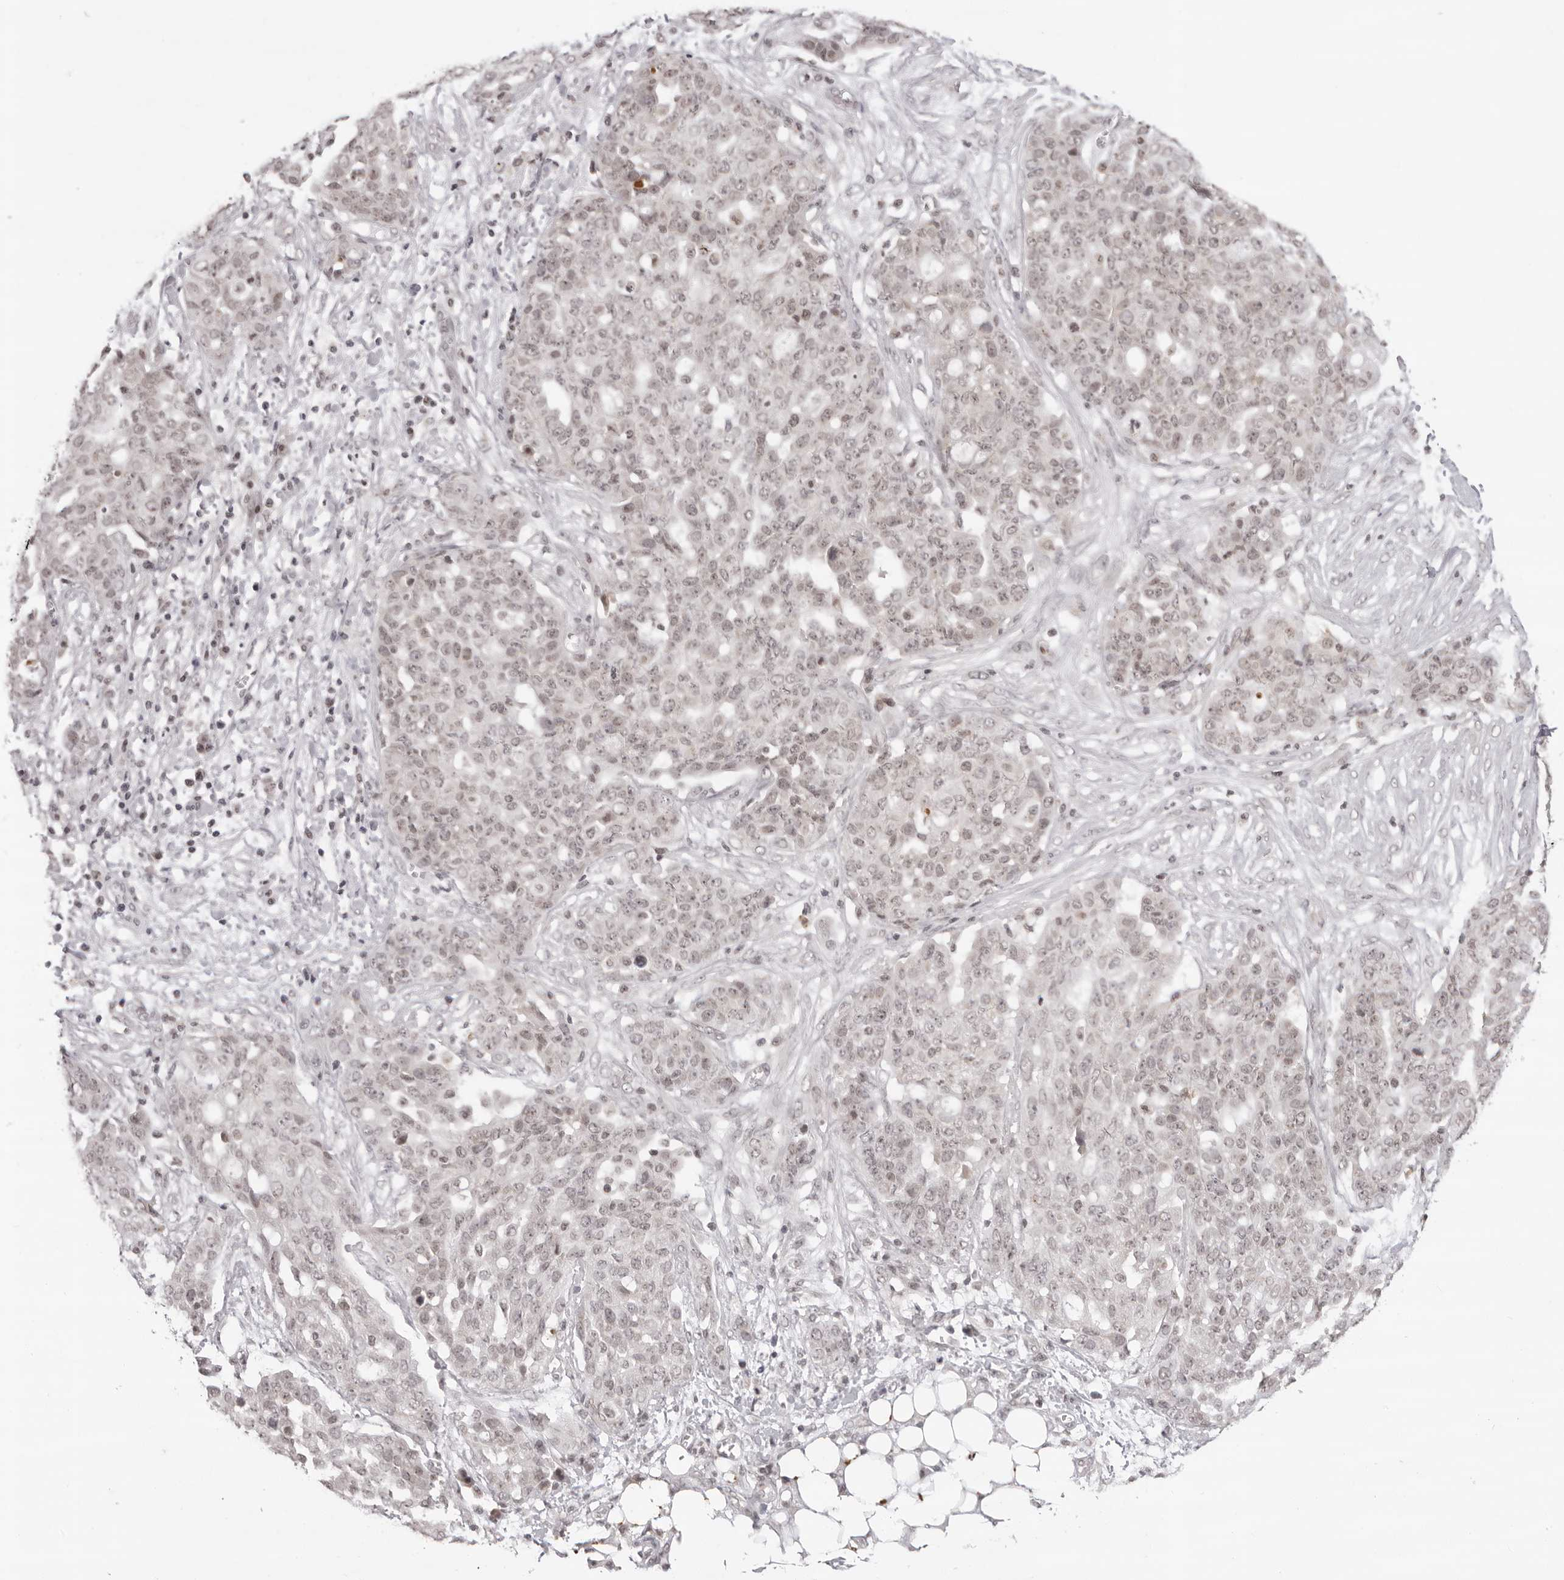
{"staining": {"intensity": "weak", "quantity": ">75%", "location": "nuclear"}, "tissue": "ovarian cancer", "cell_type": "Tumor cells", "image_type": "cancer", "snomed": [{"axis": "morphology", "description": "Cystadenocarcinoma, serous, NOS"}, {"axis": "topography", "description": "Soft tissue"}, {"axis": "topography", "description": "Ovary"}], "caption": "Ovarian serous cystadenocarcinoma was stained to show a protein in brown. There is low levels of weak nuclear staining in approximately >75% of tumor cells.", "gene": "NTM", "patient": {"sex": "female", "age": 57}}